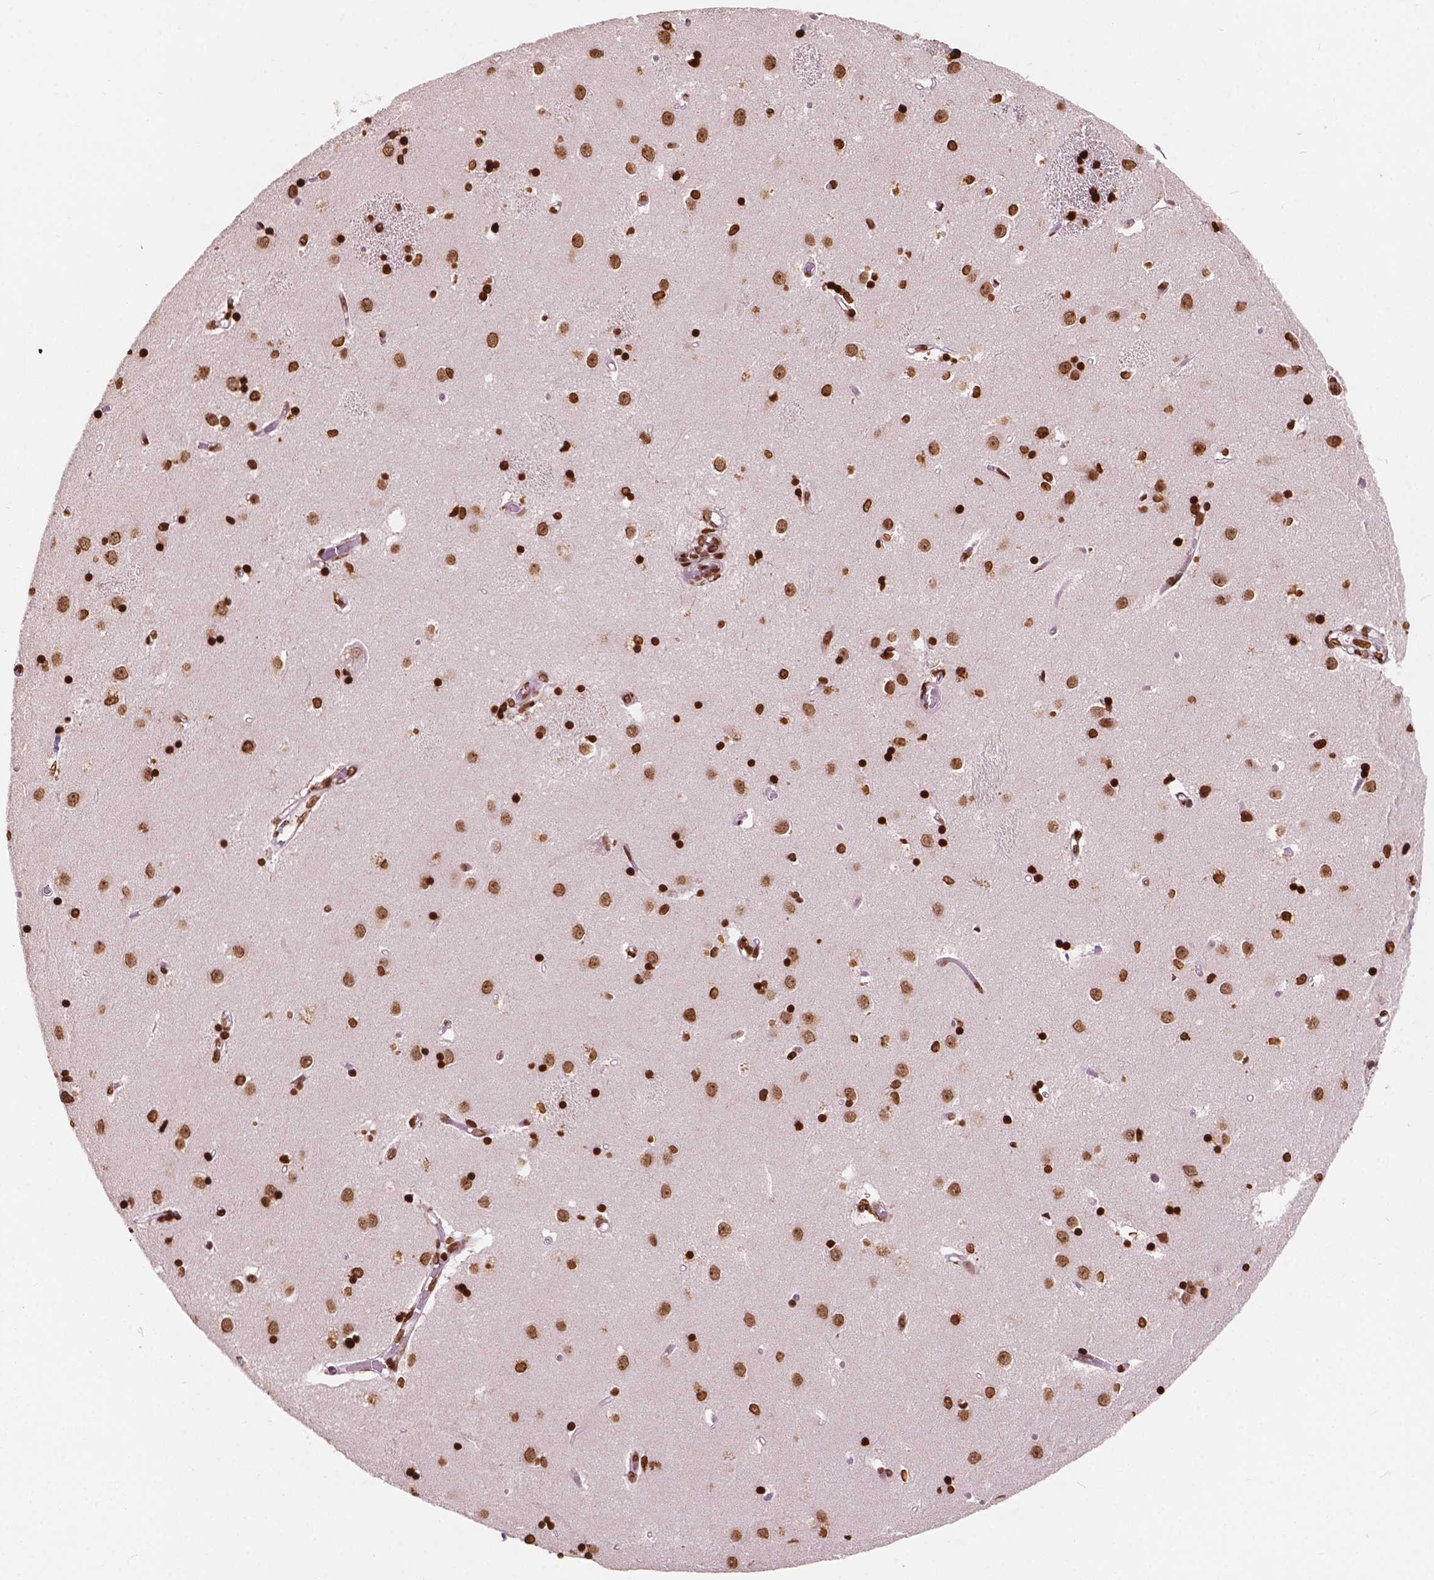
{"staining": {"intensity": "strong", "quantity": ">75%", "location": "nuclear"}, "tissue": "caudate", "cell_type": "Glial cells", "image_type": "normal", "snomed": [{"axis": "morphology", "description": "Normal tissue, NOS"}, {"axis": "topography", "description": "Lateral ventricle wall"}], "caption": "This image demonstrates immunohistochemistry staining of unremarkable human caudate, with high strong nuclear expression in about >75% of glial cells.", "gene": "H3C7", "patient": {"sex": "male", "age": 54}}